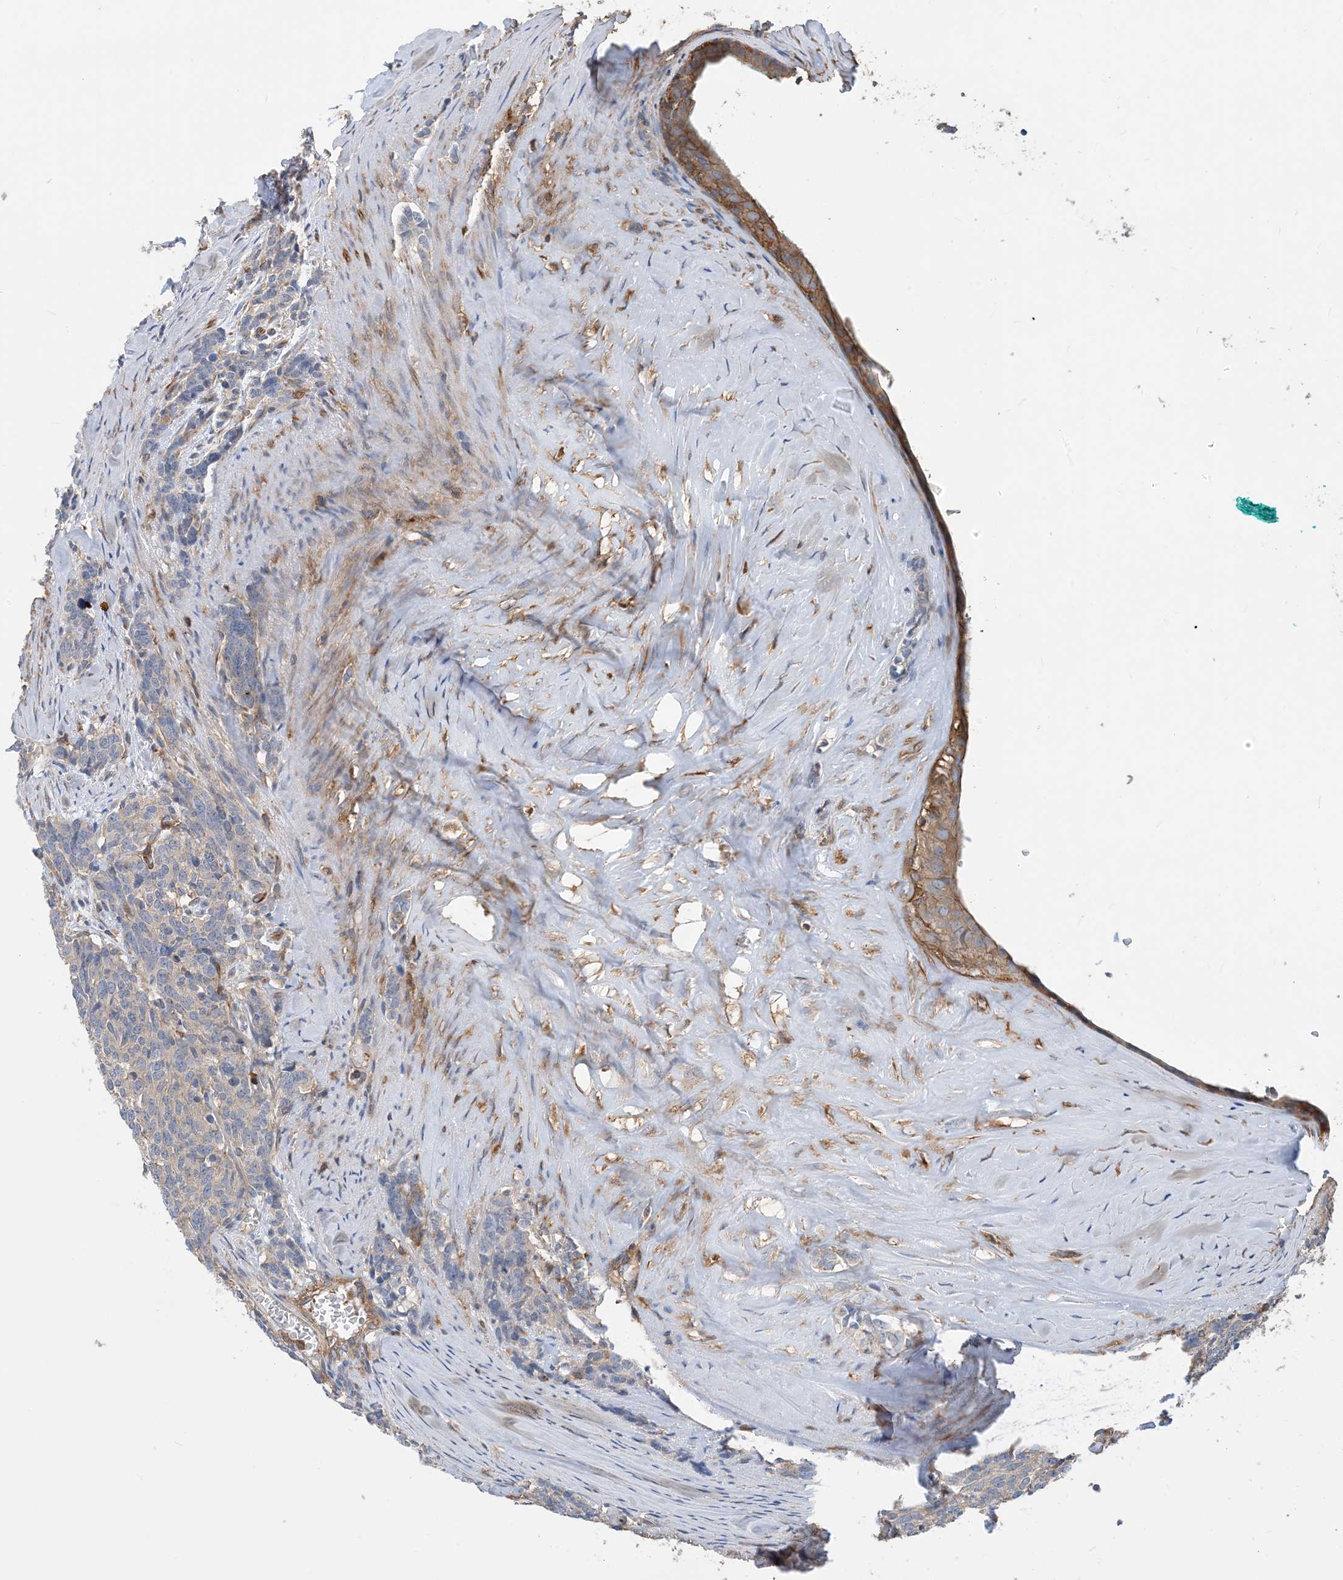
{"staining": {"intensity": "negative", "quantity": "none", "location": "none"}, "tissue": "carcinoid", "cell_type": "Tumor cells", "image_type": "cancer", "snomed": [{"axis": "morphology", "description": "Carcinoid, malignant, NOS"}, {"axis": "topography", "description": "Lung"}], "caption": "An immunohistochemistry (IHC) histopathology image of malignant carcinoid is shown. There is no staining in tumor cells of malignant carcinoid. (Immunohistochemistry, brightfield microscopy, high magnification).", "gene": "PARVG", "patient": {"sex": "female", "age": 46}}